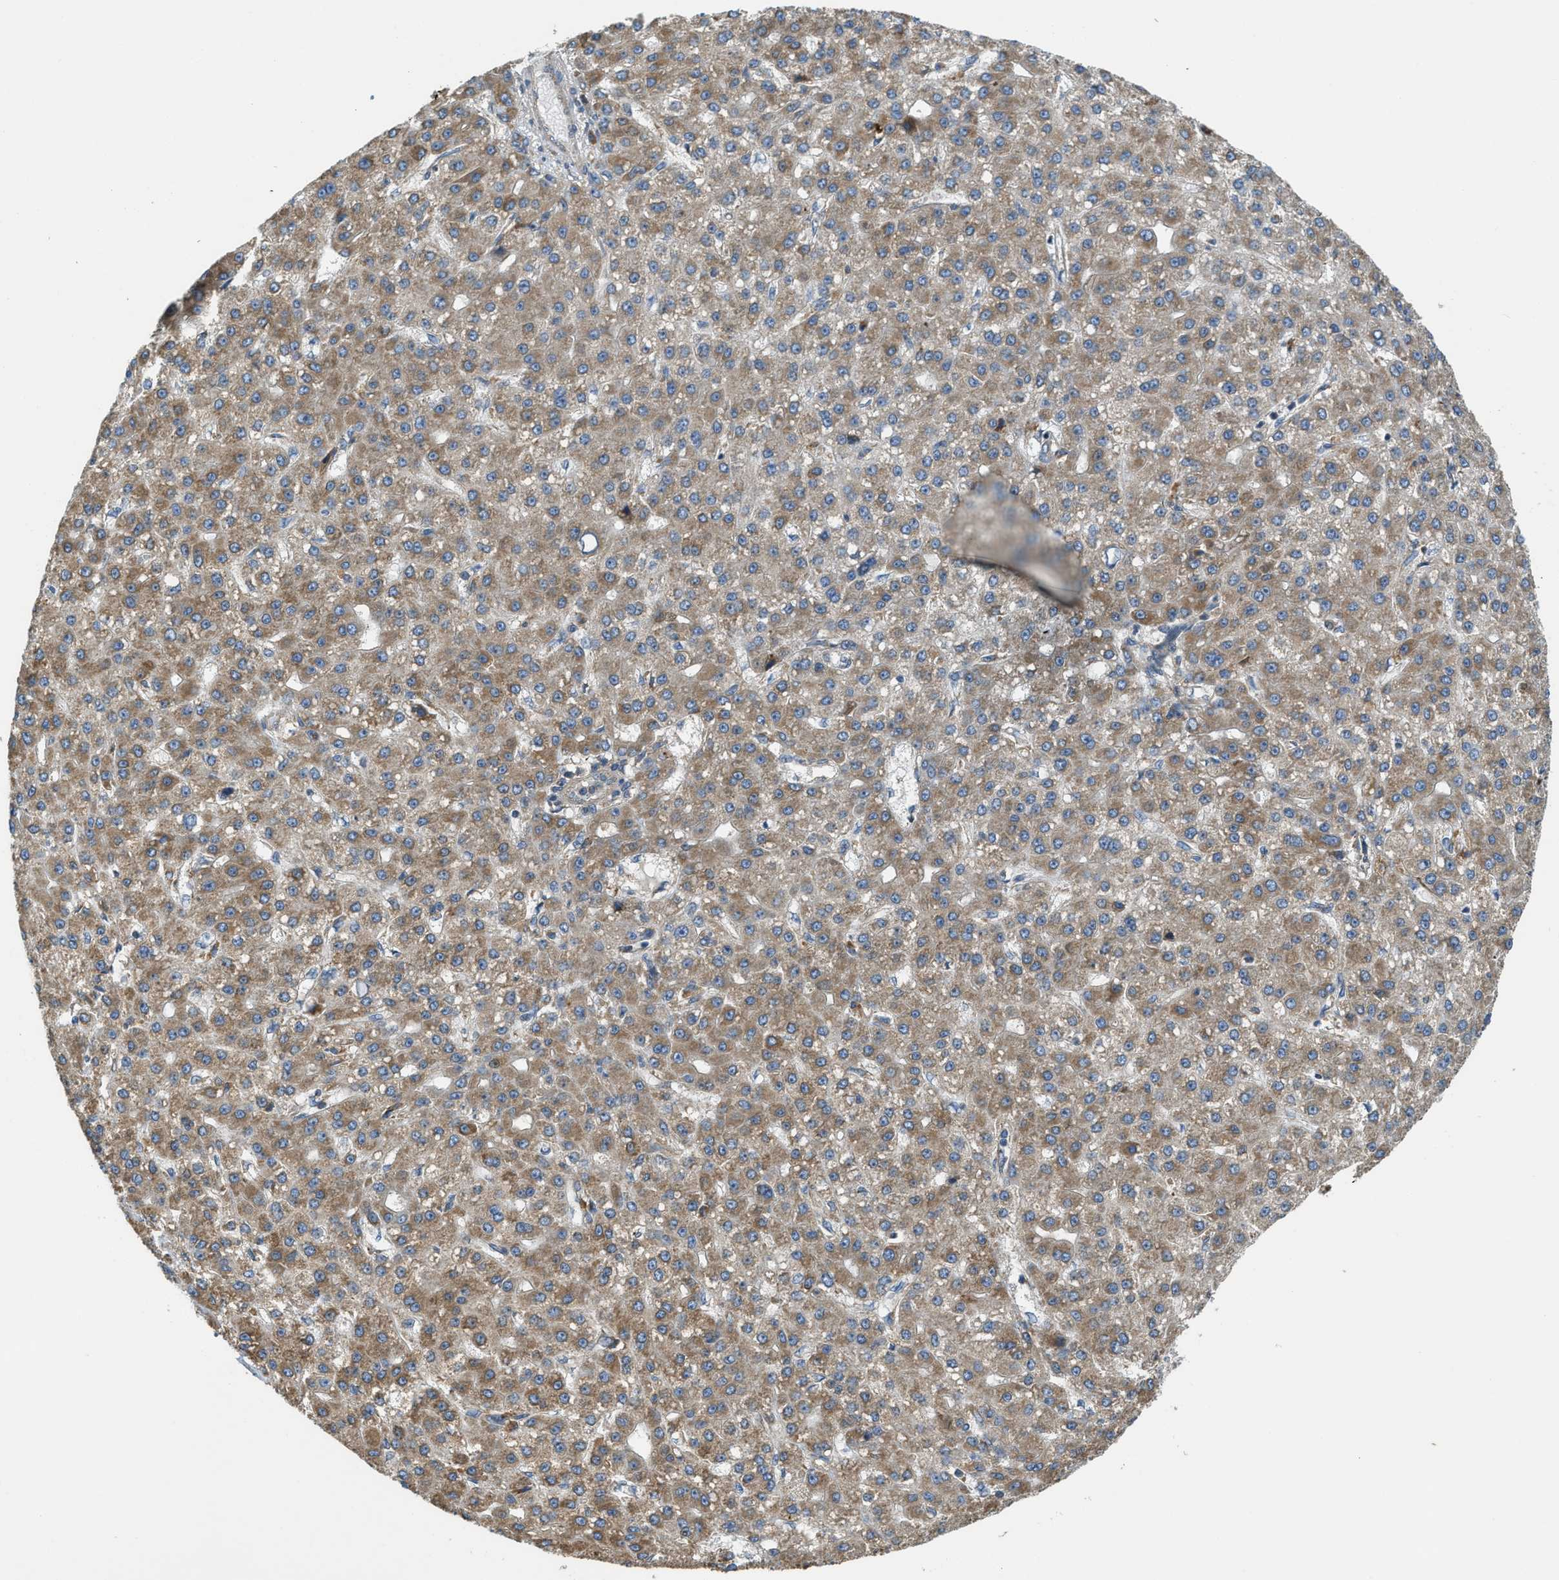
{"staining": {"intensity": "moderate", "quantity": ">75%", "location": "cytoplasmic/membranous"}, "tissue": "liver cancer", "cell_type": "Tumor cells", "image_type": "cancer", "snomed": [{"axis": "morphology", "description": "Carcinoma, Hepatocellular, NOS"}, {"axis": "topography", "description": "Liver"}], "caption": "The histopathology image demonstrates staining of hepatocellular carcinoma (liver), revealing moderate cytoplasmic/membranous protein expression (brown color) within tumor cells. Using DAB (brown) and hematoxylin (blue) stains, captured at high magnification using brightfield microscopy.", "gene": "TMEM68", "patient": {"sex": "male", "age": 67}}